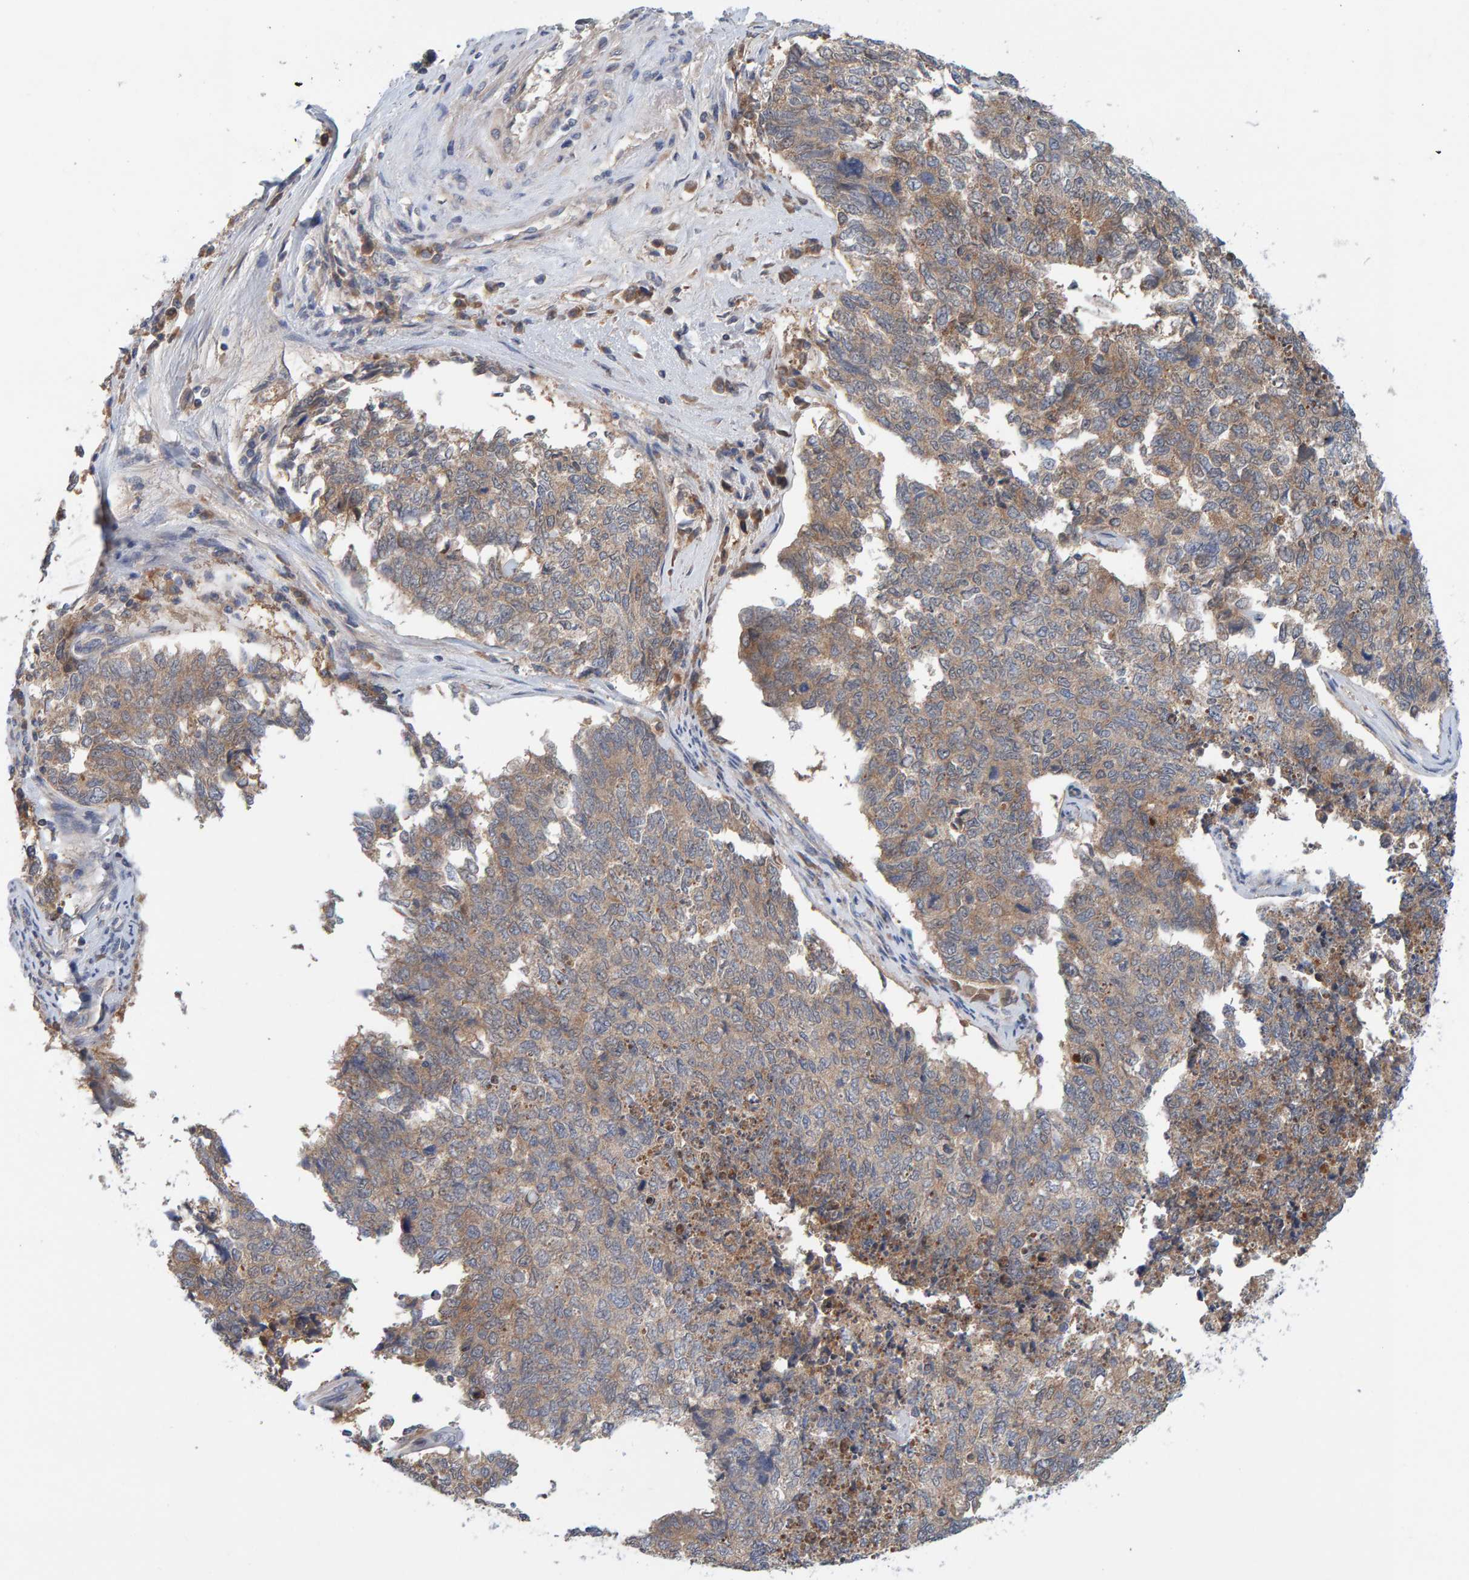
{"staining": {"intensity": "weak", "quantity": ">75%", "location": "cytoplasmic/membranous"}, "tissue": "cervical cancer", "cell_type": "Tumor cells", "image_type": "cancer", "snomed": [{"axis": "morphology", "description": "Squamous cell carcinoma, NOS"}, {"axis": "topography", "description": "Cervix"}], "caption": "Immunohistochemistry (IHC) image of human cervical squamous cell carcinoma stained for a protein (brown), which reveals low levels of weak cytoplasmic/membranous positivity in about >75% of tumor cells.", "gene": "TATDN1", "patient": {"sex": "female", "age": 63}}